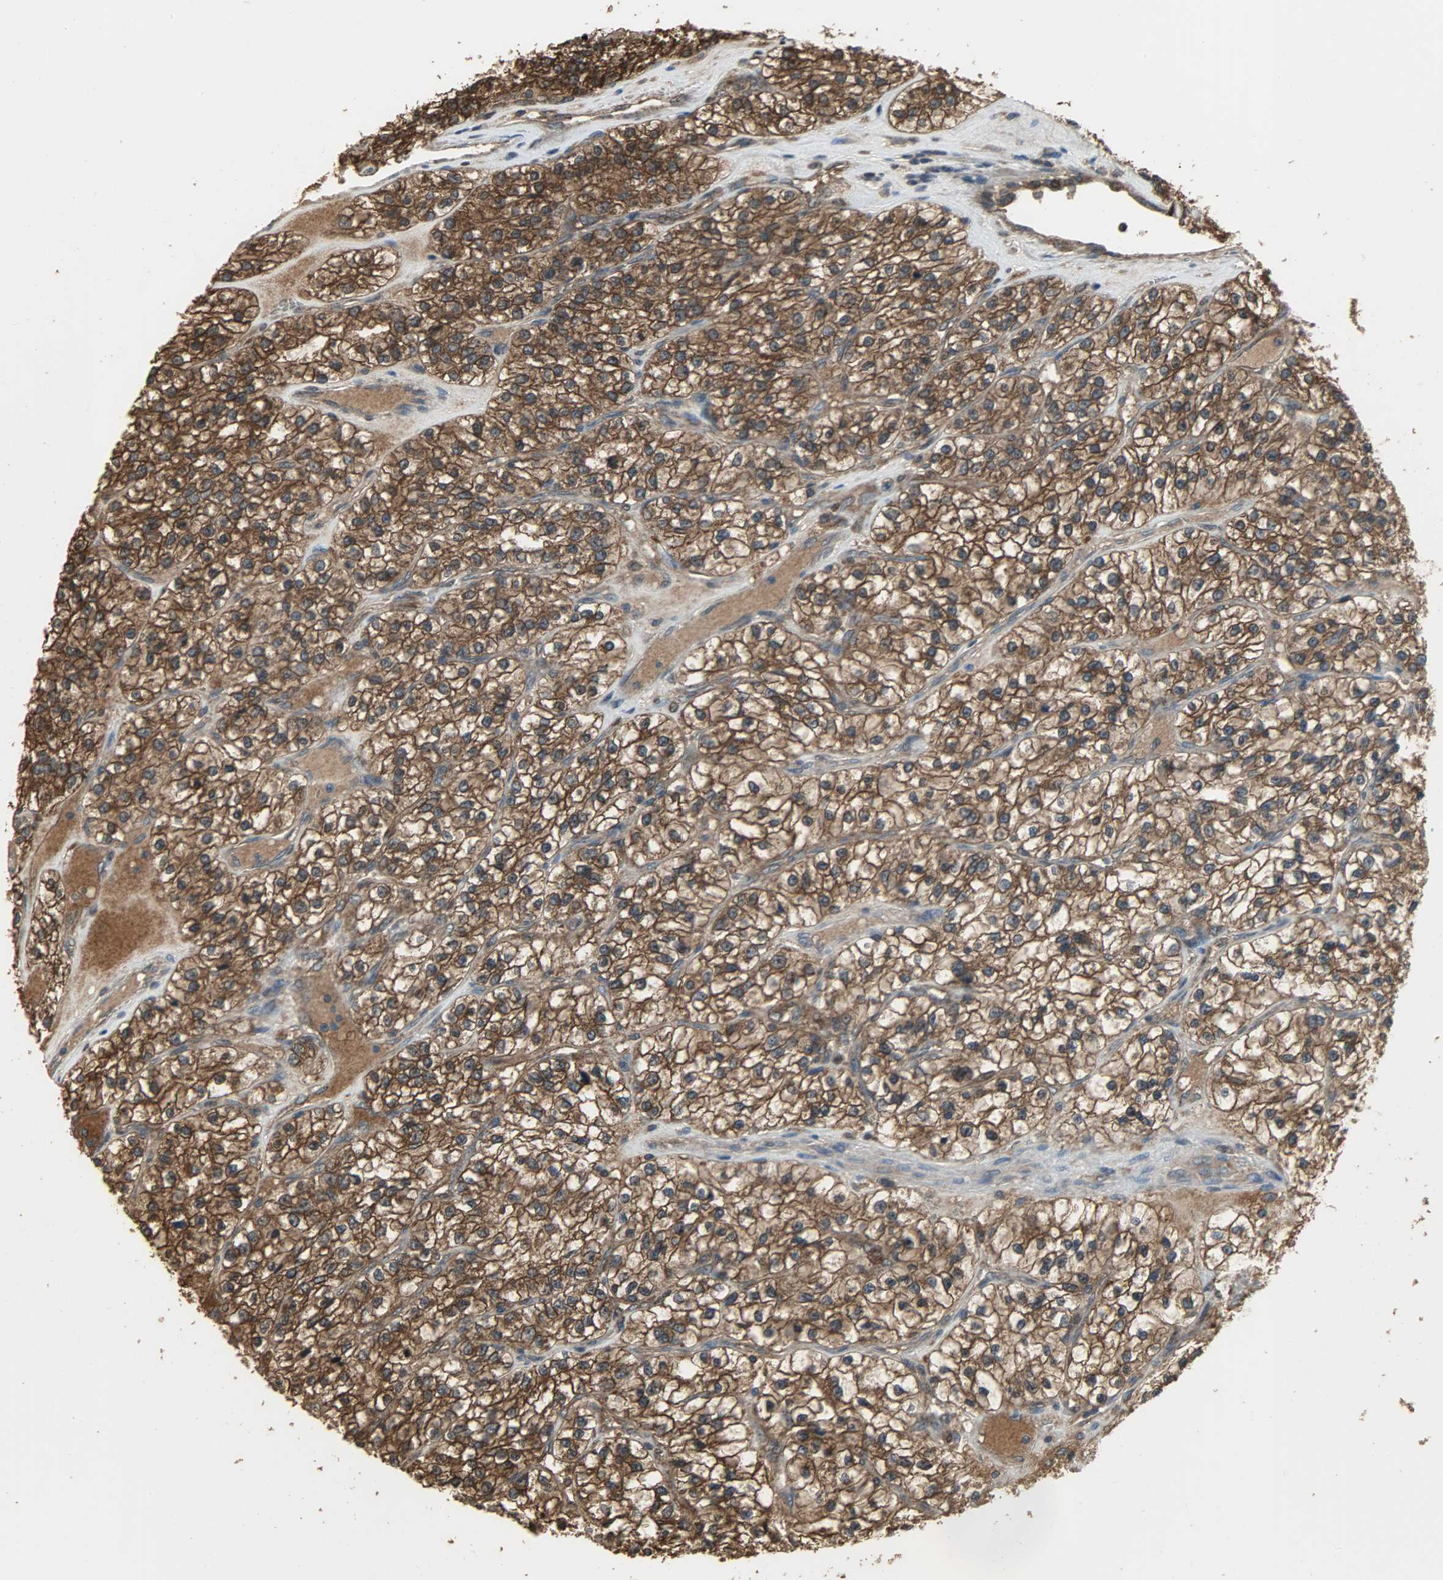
{"staining": {"intensity": "strong", "quantity": ">75%", "location": "cytoplasmic/membranous,nuclear"}, "tissue": "renal cancer", "cell_type": "Tumor cells", "image_type": "cancer", "snomed": [{"axis": "morphology", "description": "Adenocarcinoma, NOS"}, {"axis": "topography", "description": "Kidney"}], "caption": "Protein expression analysis of human renal cancer reveals strong cytoplasmic/membranous and nuclear positivity in approximately >75% of tumor cells.", "gene": "LDHB", "patient": {"sex": "female", "age": 57}}